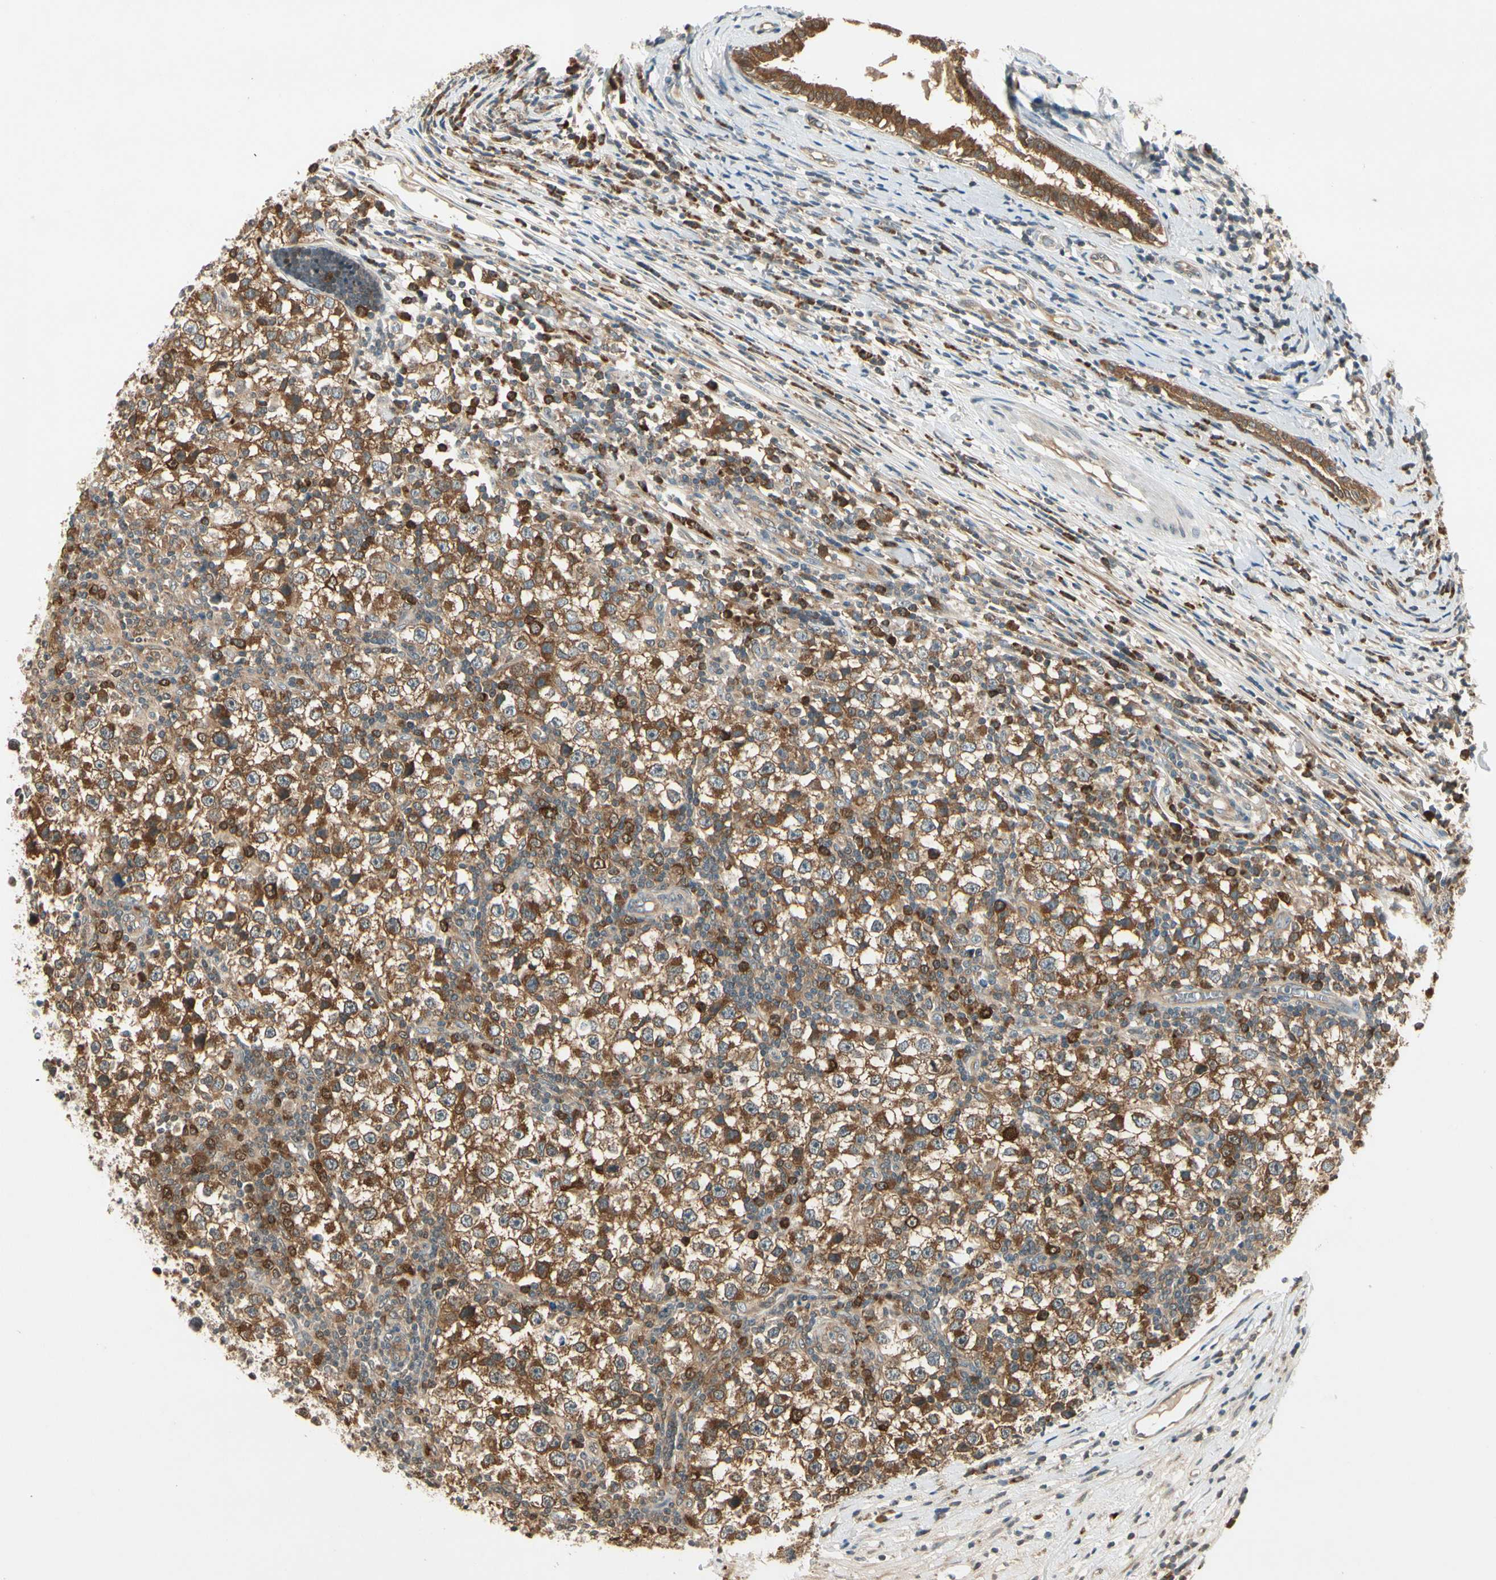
{"staining": {"intensity": "strong", "quantity": "<25%", "location": "cytoplasmic/membranous"}, "tissue": "testis cancer", "cell_type": "Tumor cells", "image_type": "cancer", "snomed": [{"axis": "morphology", "description": "Seminoma, NOS"}, {"axis": "topography", "description": "Testis"}], "caption": "Tumor cells demonstrate medium levels of strong cytoplasmic/membranous positivity in about <25% of cells in human seminoma (testis).", "gene": "IPO5", "patient": {"sex": "male", "age": 65}}